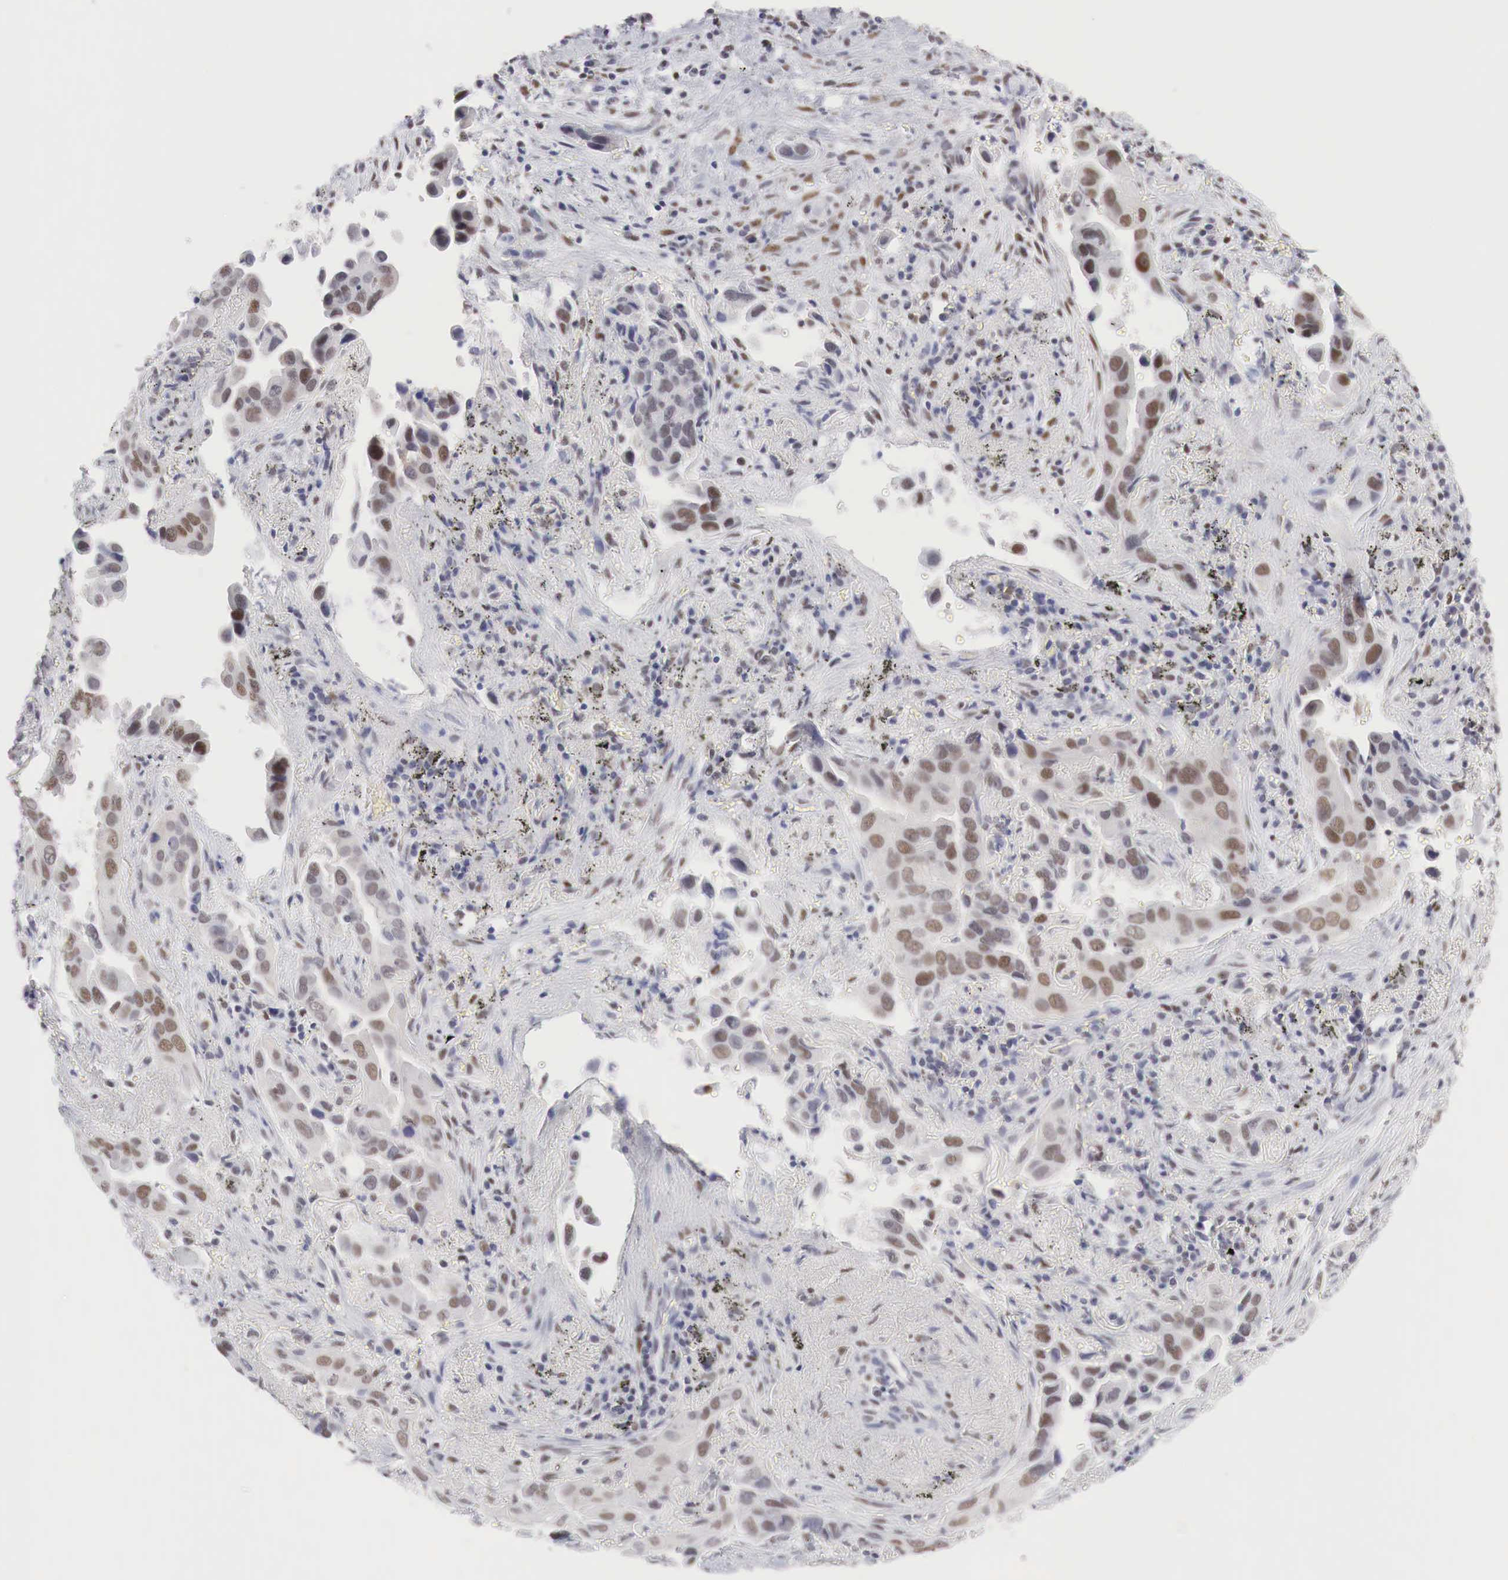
{"staining": {"intensity": "moderate", "quantity": ">75%", "location": "nuclear"}, "tissue": "lung cancer", "cell_type": "Tumor cells", "image_type": "cancer", "snomed": [{"axis": "morphology", "description": "Adenocarcinoma, NOS"}, {"axis": "topography", "description": "Lung"}], "caption": "Protein staining shows moderate nuclear expression in approximately >75% of tumor cells in lung cancer (adenocarcinoma).", "gene": "FOXP2", "patient": {"sex": "male", "age": 68}}